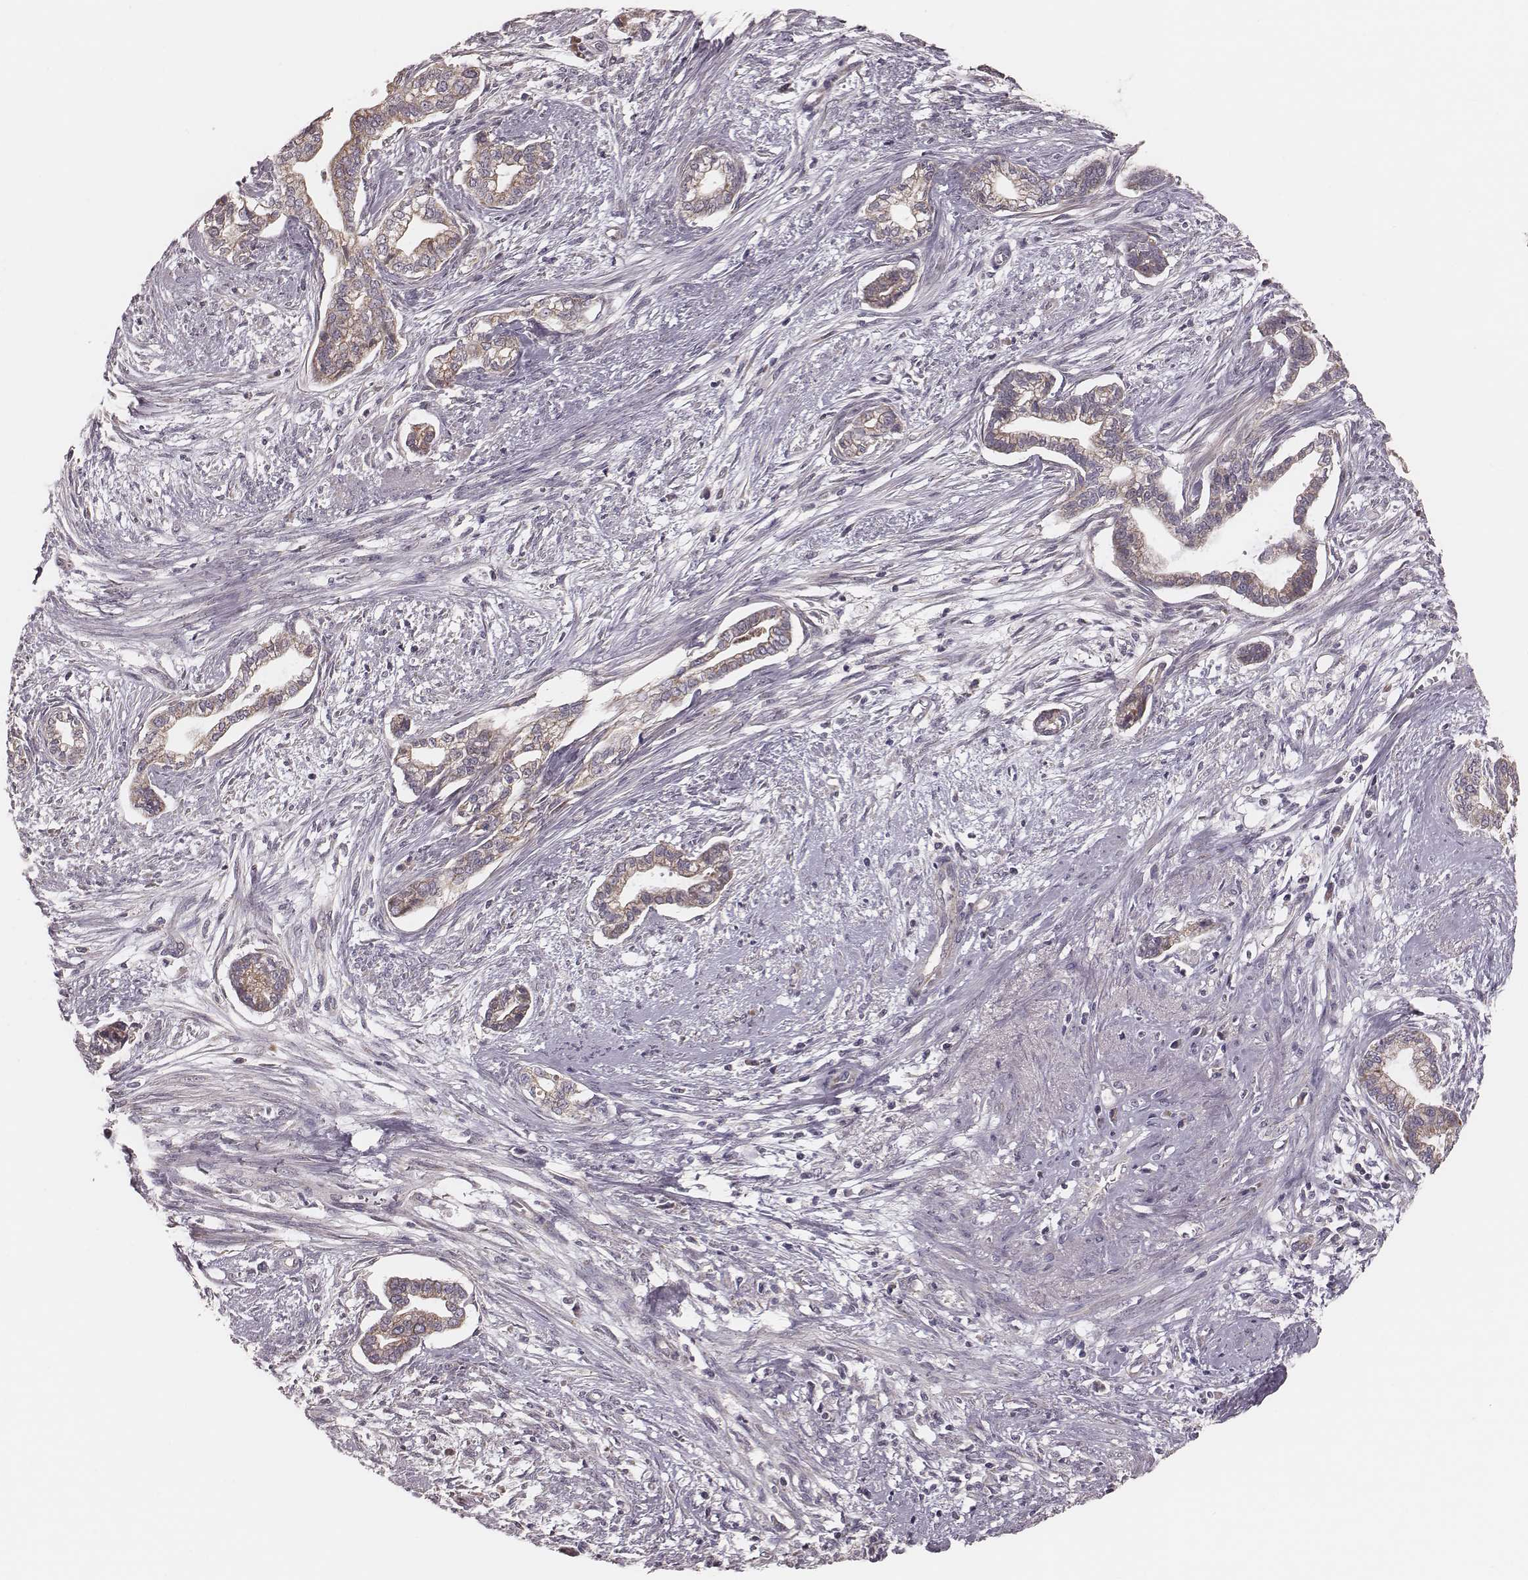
{"staining": {"intensity": "moderate", "quantity": "25%-75%", "location": "cytoplasmic/membranous"}, "tissue": "cervical cancer", "cell_type": "Tumor cells", "image_type": "cancer", "snomed": [{"axis": "morphology", "description": "Adenocarcinoma, NOS"}, {"axis": "topography", "description": "Cervix"}], "caption": "A high-resolution image shows IHC staining of cervical cancer, which demonstrates moderate cytoplasmic/membranous positivity in approximately 25%-75% of tumor cells.", "gene": "MRPS27", "patient": {"sex": "female", "age": 62}}